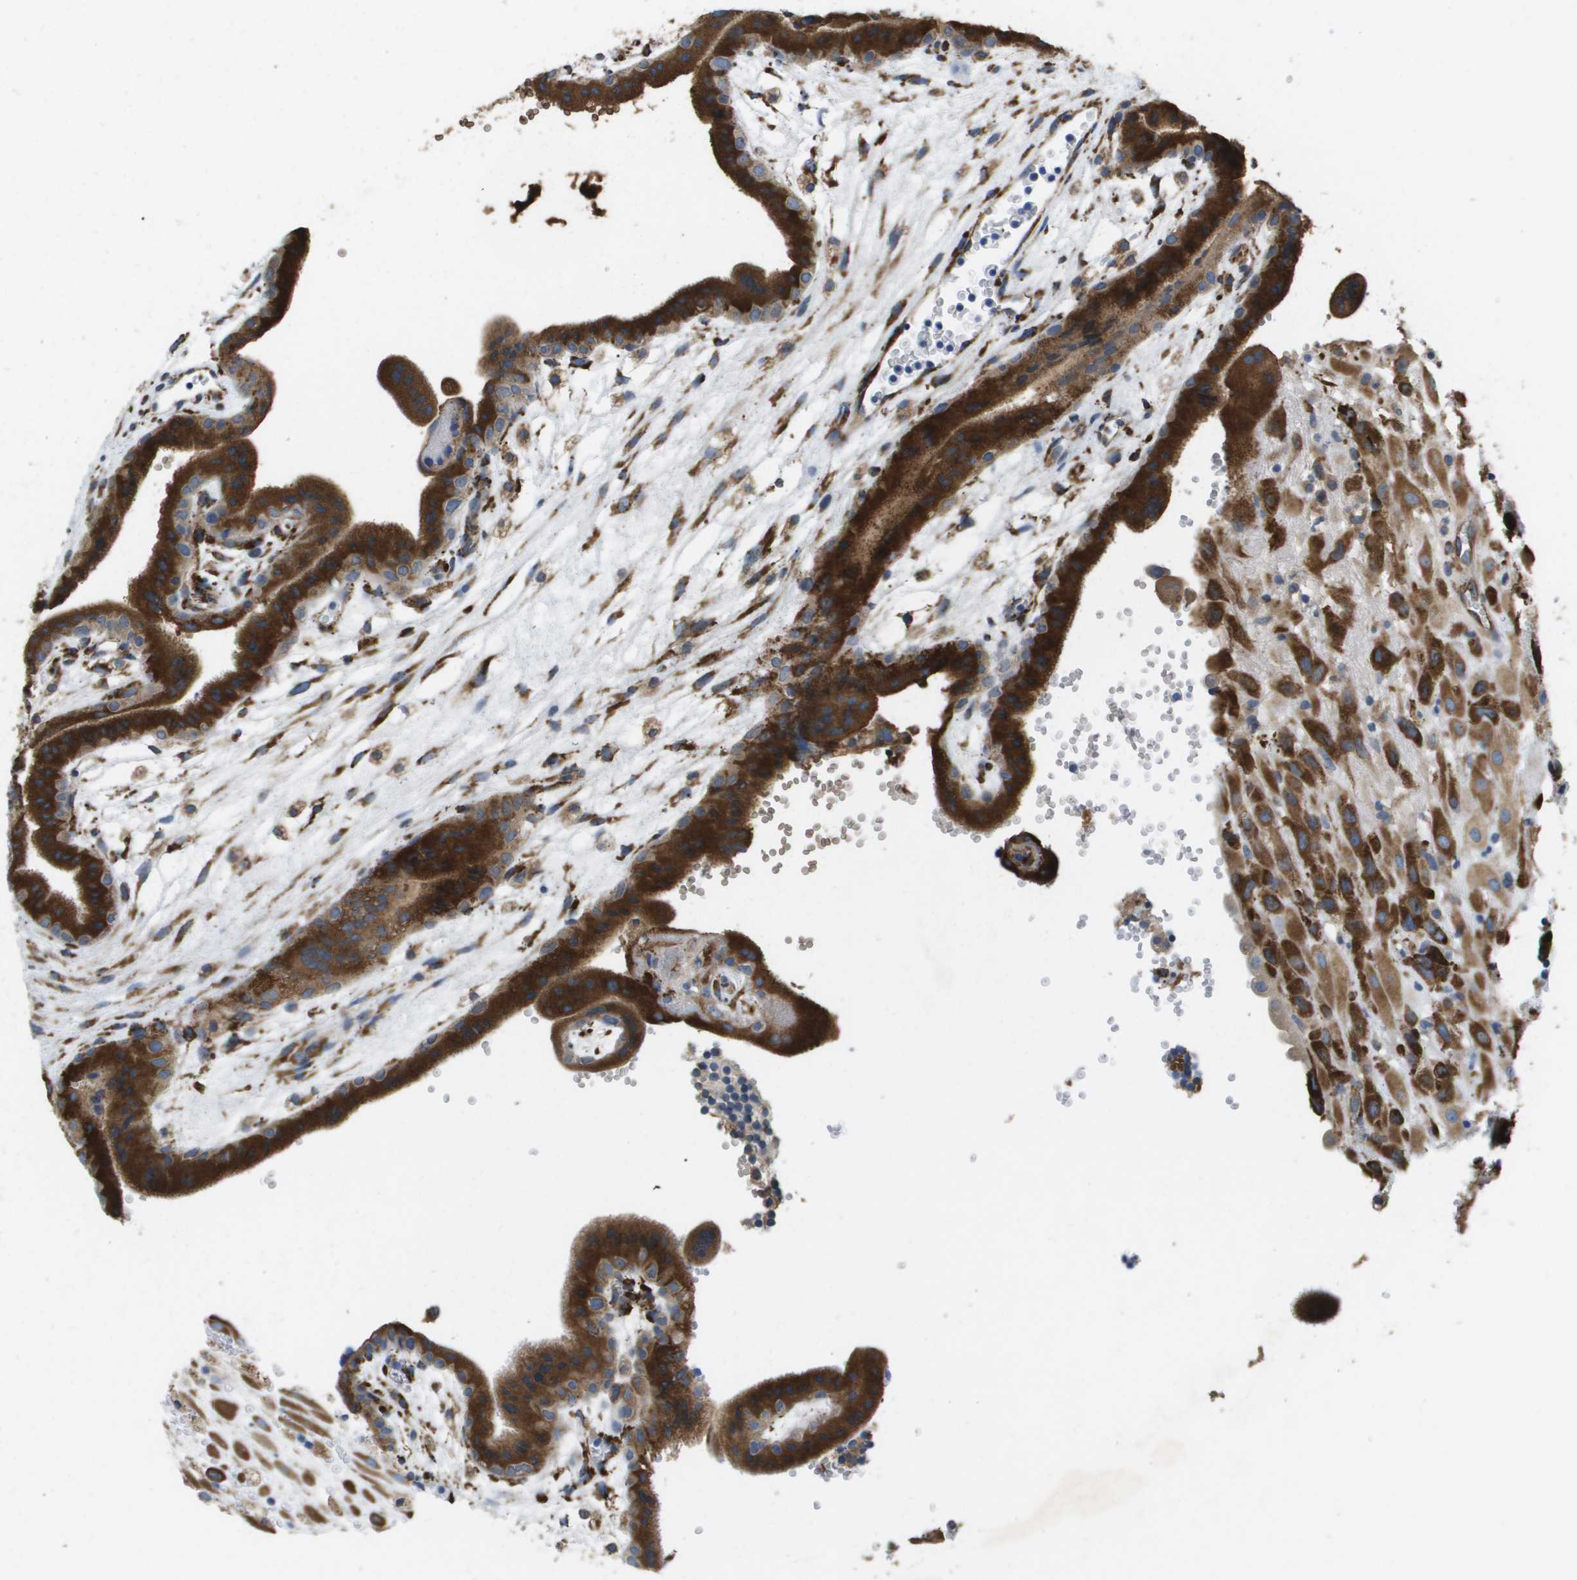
{"staining": {"intensity": "strong", "quantity": ">75%", "location": "cytoplasmic/membranous"}, "tissue": "placenta", "cell_type": "Decidual cells", "image_type": "normal", "snomed": [{"axis": "morphology", "description": "Normal tissue, NOS"}, {"axis": "topography", "description": "Placenta"}], "caption": "A photomicrograph of placenta stained for a protein displays strong cytoplasmic/membranous brown staining in decidual cells. The protein is shown in brown color, while the nuclei are stained blue.", "gene": "ST3GAL2", "patient": {"sex": "female", "age": 18}}